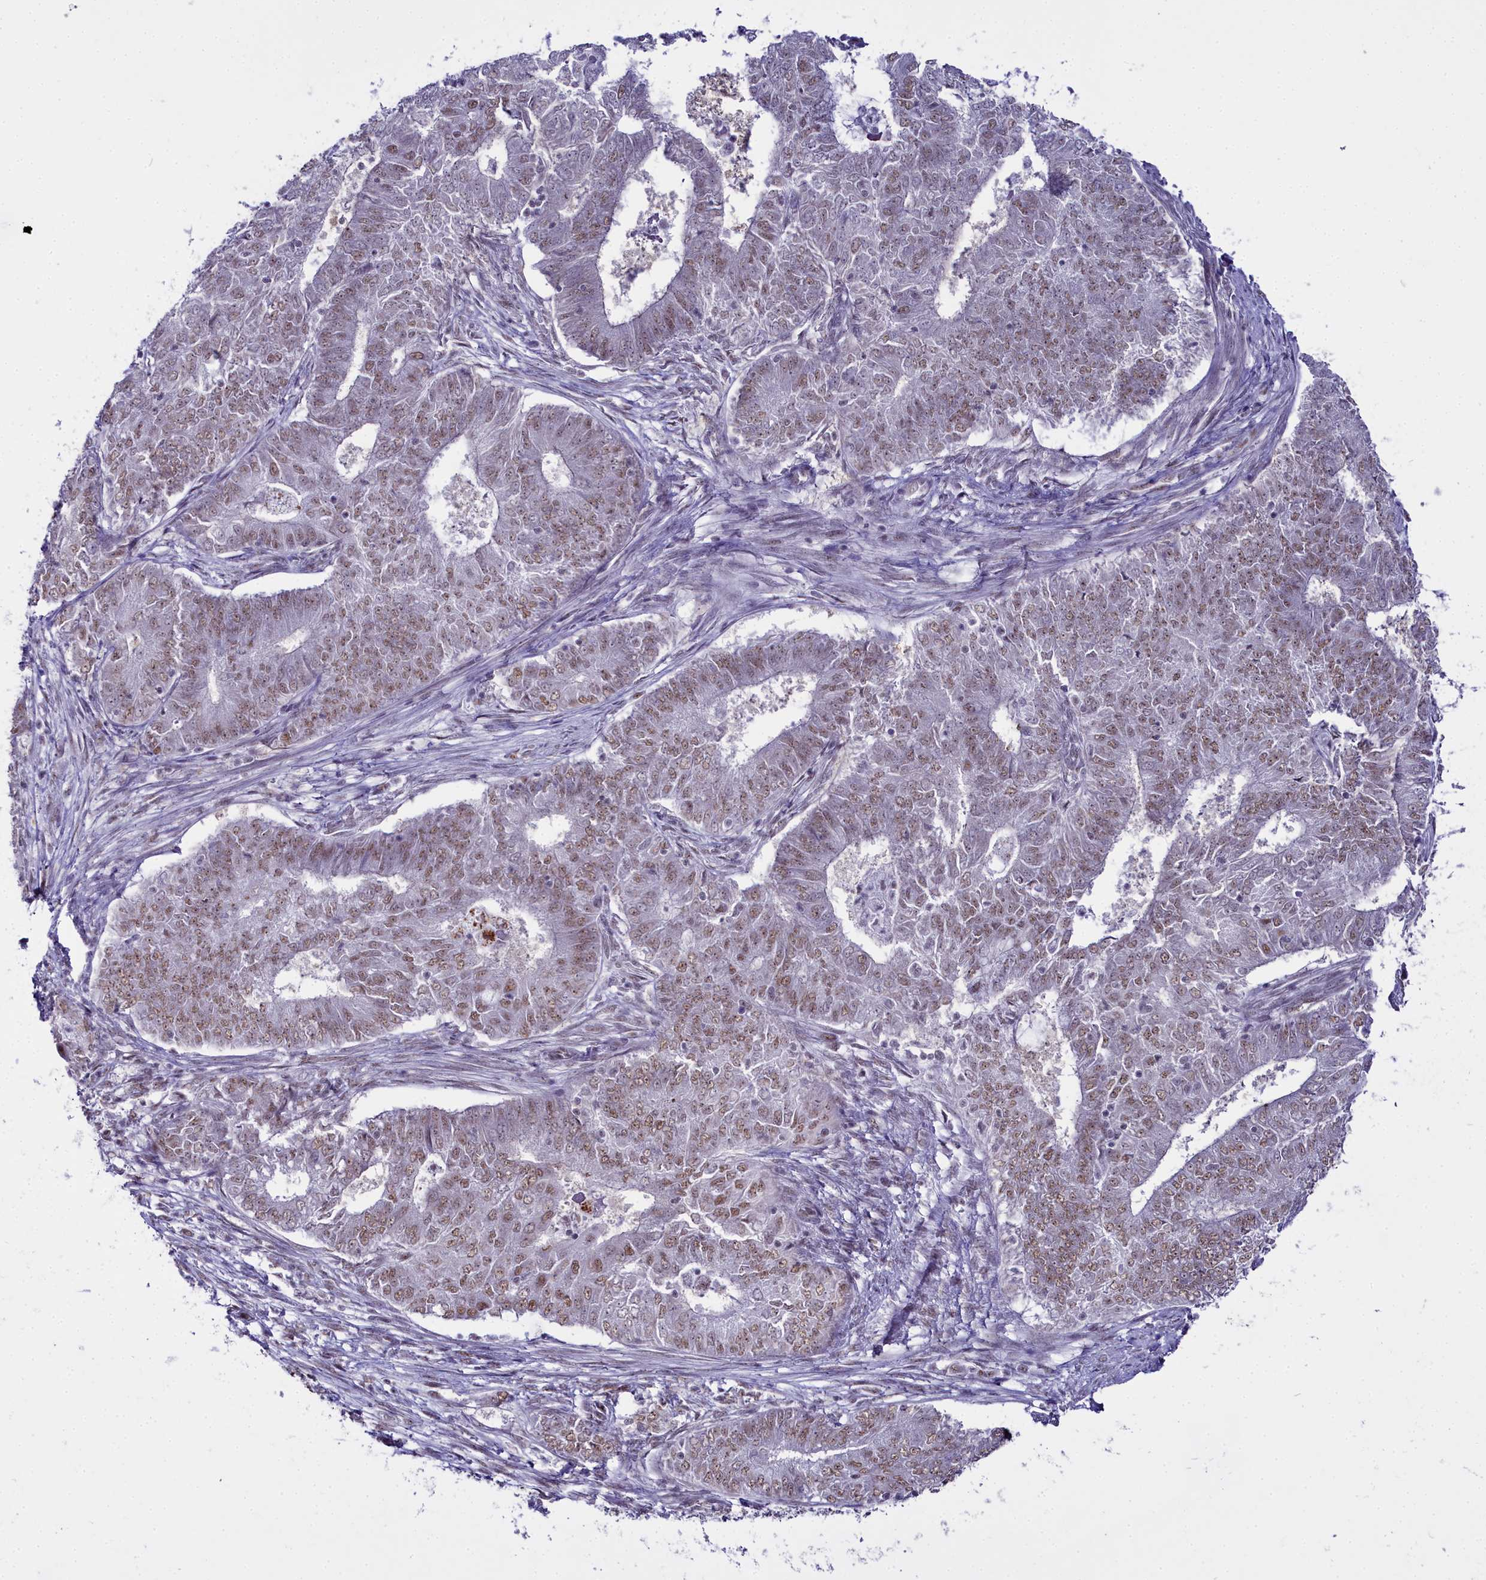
{"staining": {"intensity": "moderate", "quantity": "25%-75%", "location": "nuclear"}, "tissue": "endometrial cancer", "cell_type": "Tumor cells", "image_type": "cancer", "snomed": [{"axis": "morphology", "description": "Adenocarcinoma, NOS"}, {"axis": "topography", "description": "Endometrium"}], "caption": "Immunohistochemistry (IHC) photomicrograph of human endometrial adenocarcinoma stained for a protein (brown), which exhibits medium levels of moderate nuclear positivity in about 25%-75% of tumor cells.", "gene": "RBM12", "patient": {"sex": "female", "age": 62}}